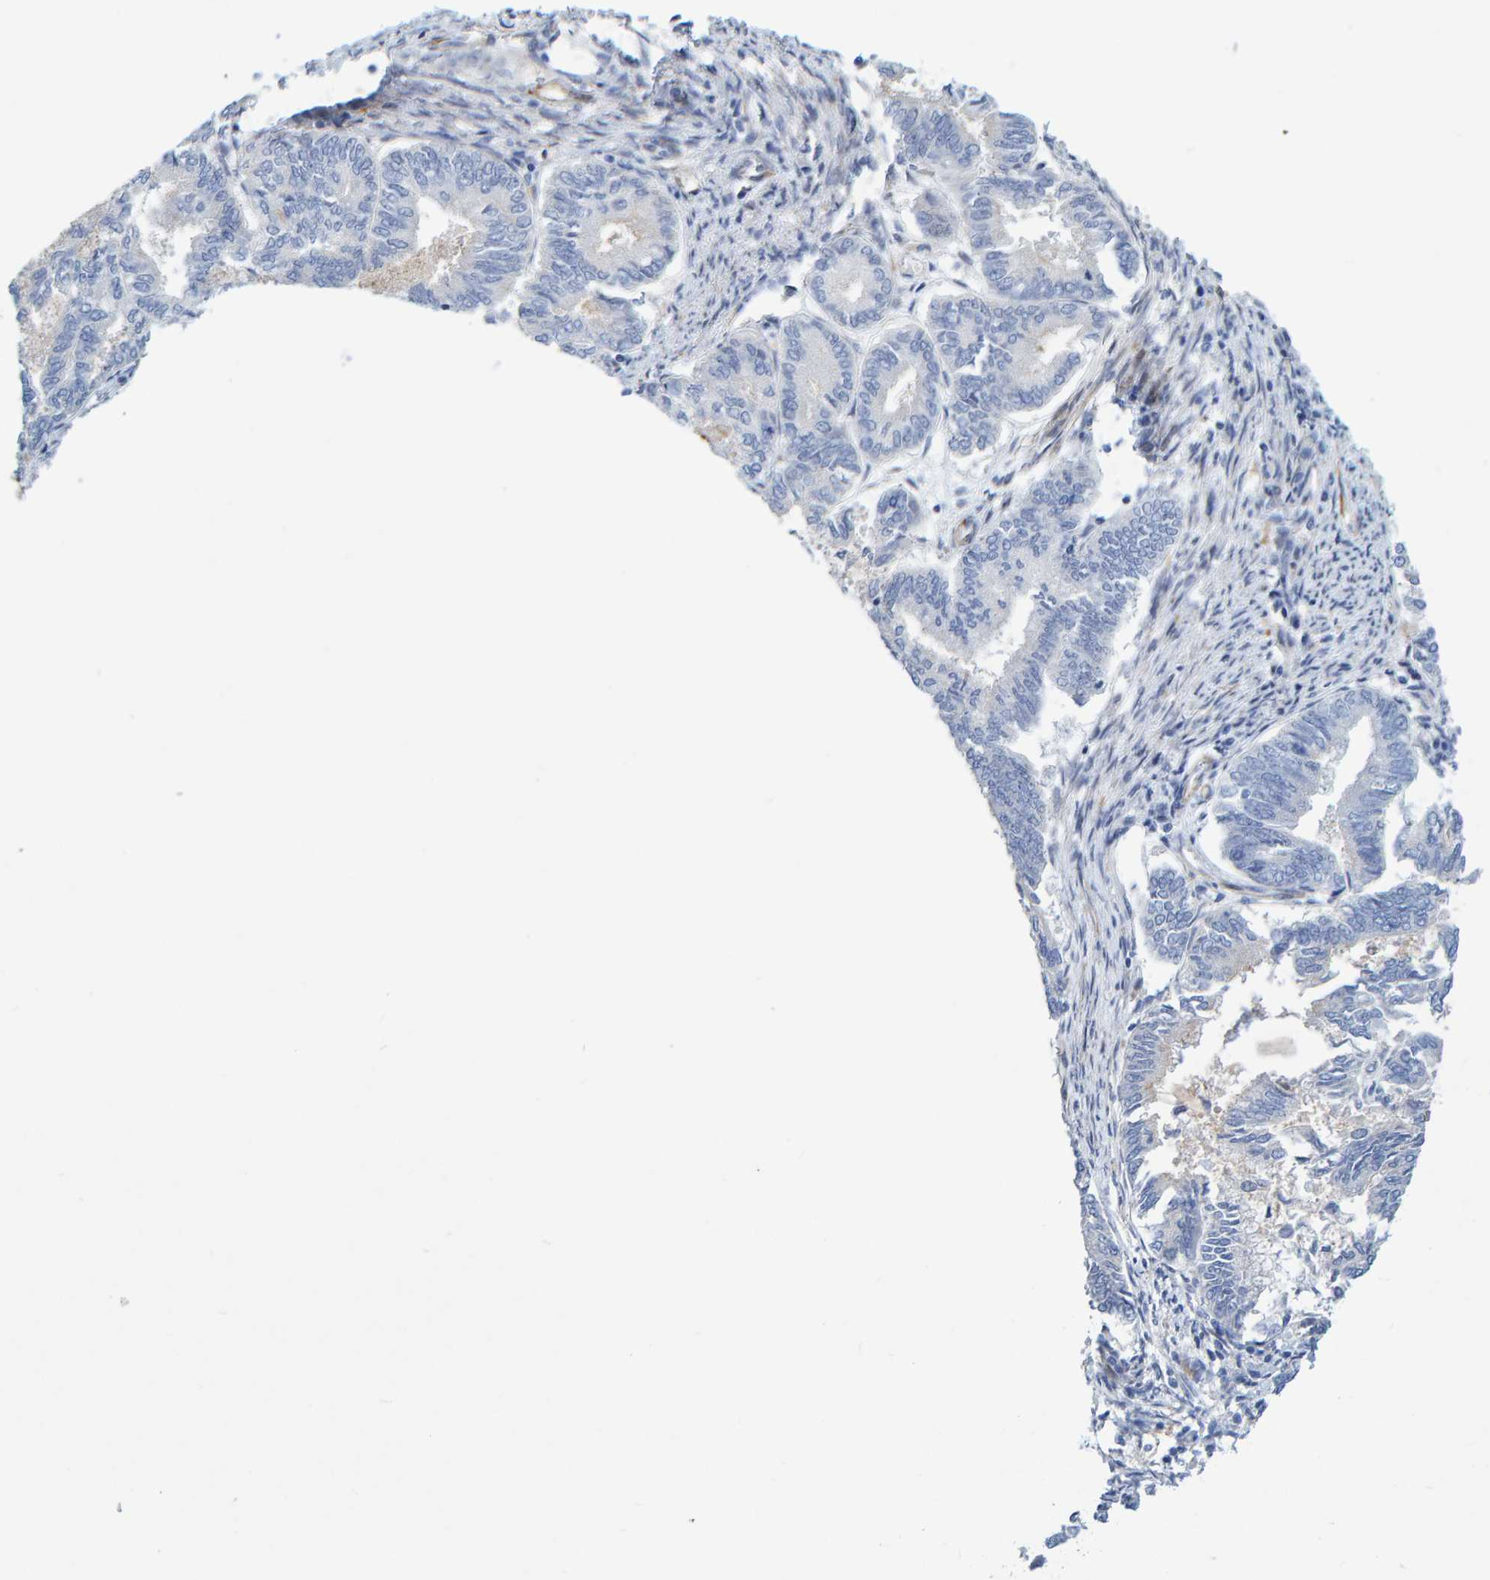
{"staining": {"intensity": "negative", "quantity": "none", "location": "none"}, "tissue": "endometrial cancer", "cell_type": "Tumor cells", "image_type": "cancer", "snomed": [{"axis": "morphology", "description": "Adenocarcinoma, NOS"}, {"axis": "topography", "description": "Endometrium"}], "caption": "DAB immunohistochemical staining of adenocarcinoma (endometrial) exhibits no significant expression in tumor cells.", "gene": "POLG2", "patient": {"sex": "female", "age": 86}}